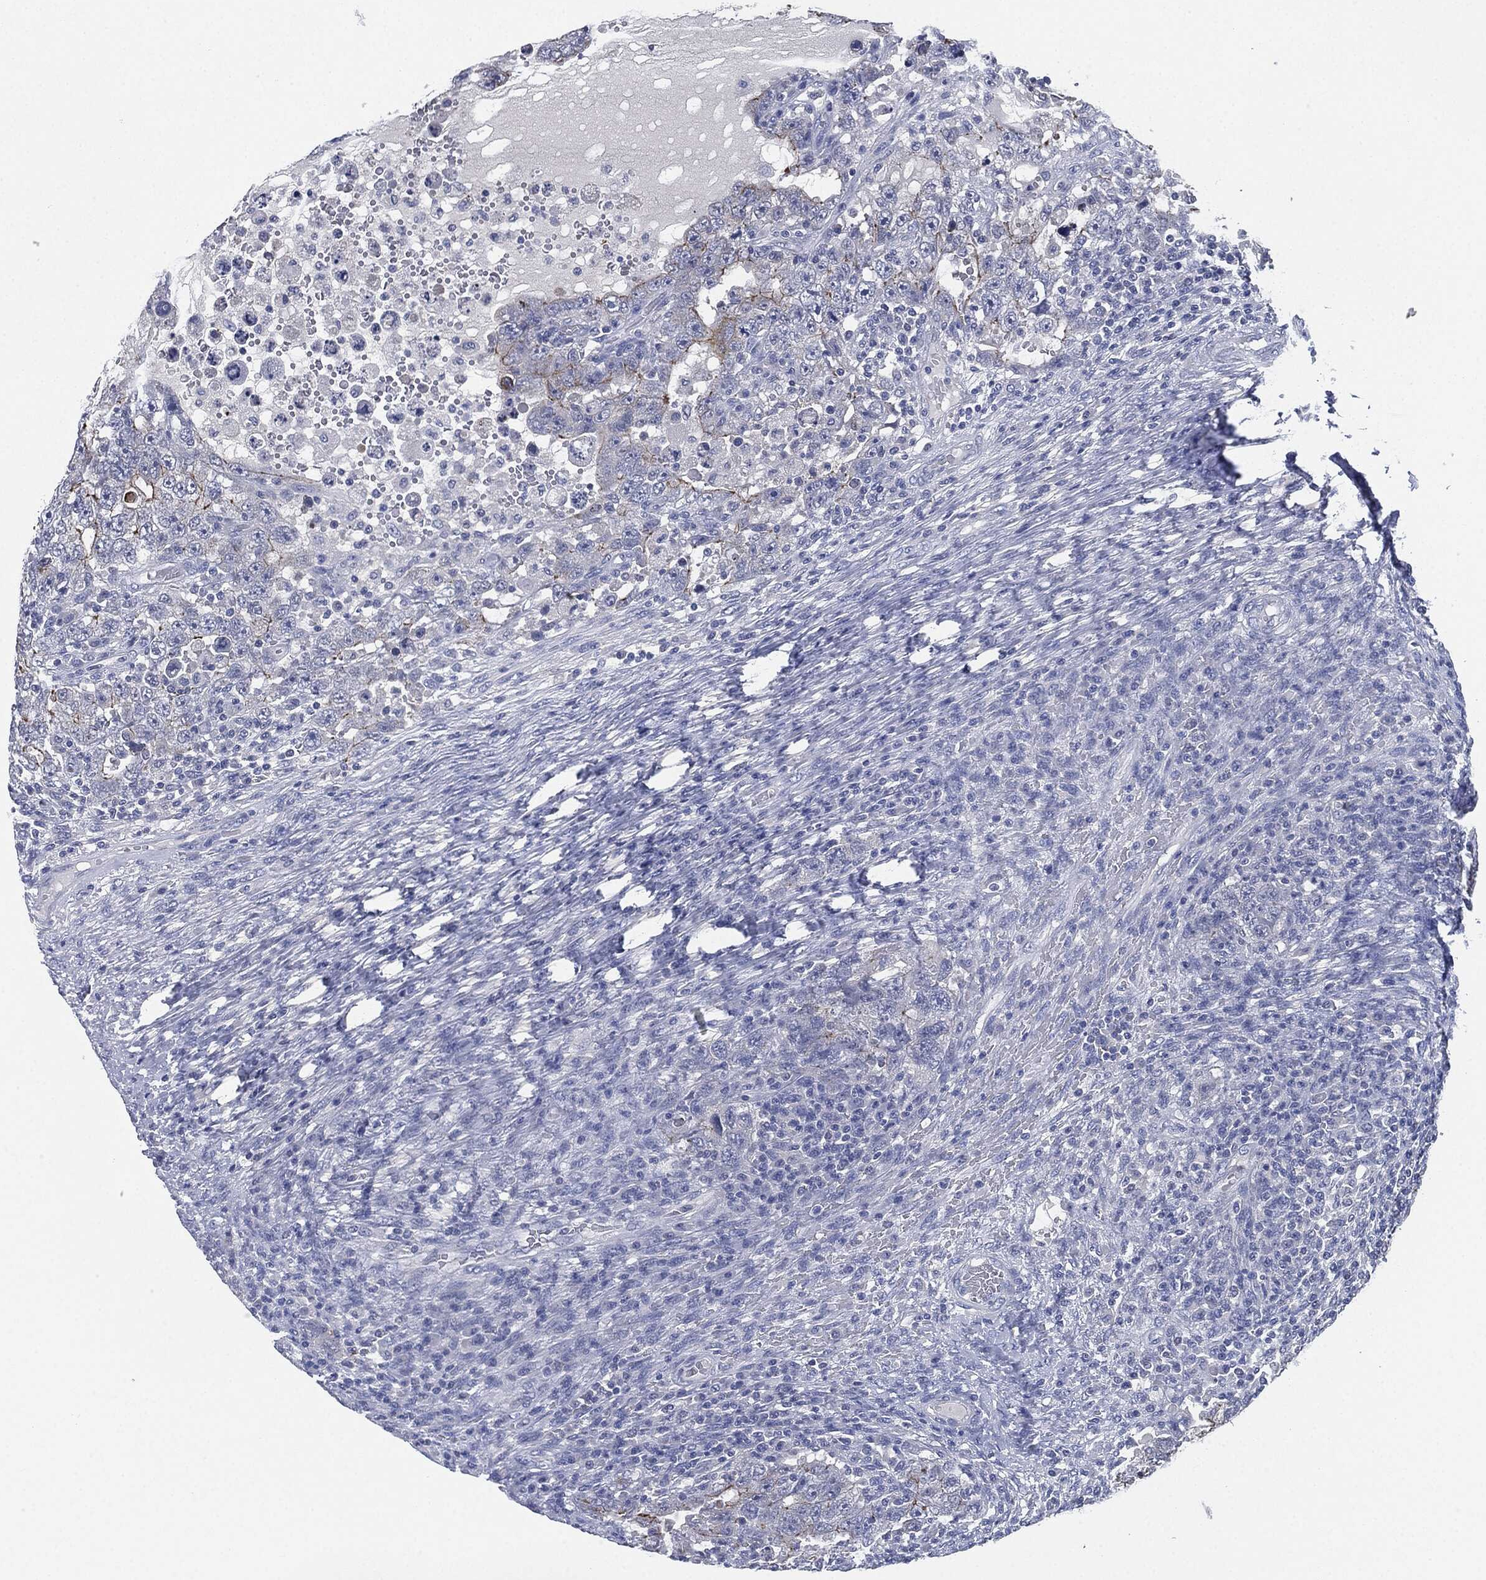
{"staining": {"intensity": "strong", "quantity": "<25%", "location": "cytoplasmic/membranous"}, "tissue": "testis cancer", "cell_type": "Tumor cells", "image_type": "cancer", "snomed": [{"axis": "morphology", "description": "Carcinoma, Embryonal, NOS"}, {"axis": "topography", "description": "Testis"}], "caption": "High-power microscopy captured an IHC photomicrograph of embryonal carcinoma (testis), revealing strong cytoplasmic/membranous expression in approximately <25% of tumor cells. Using DAB (3,3'-diaminobenzidine) (brown) and hematoxylin (blue) stains, captured at high magnification using brightfield microscopy.", "gene": "SHROOM2", "patient": {"sex": "male", "age": 26}}